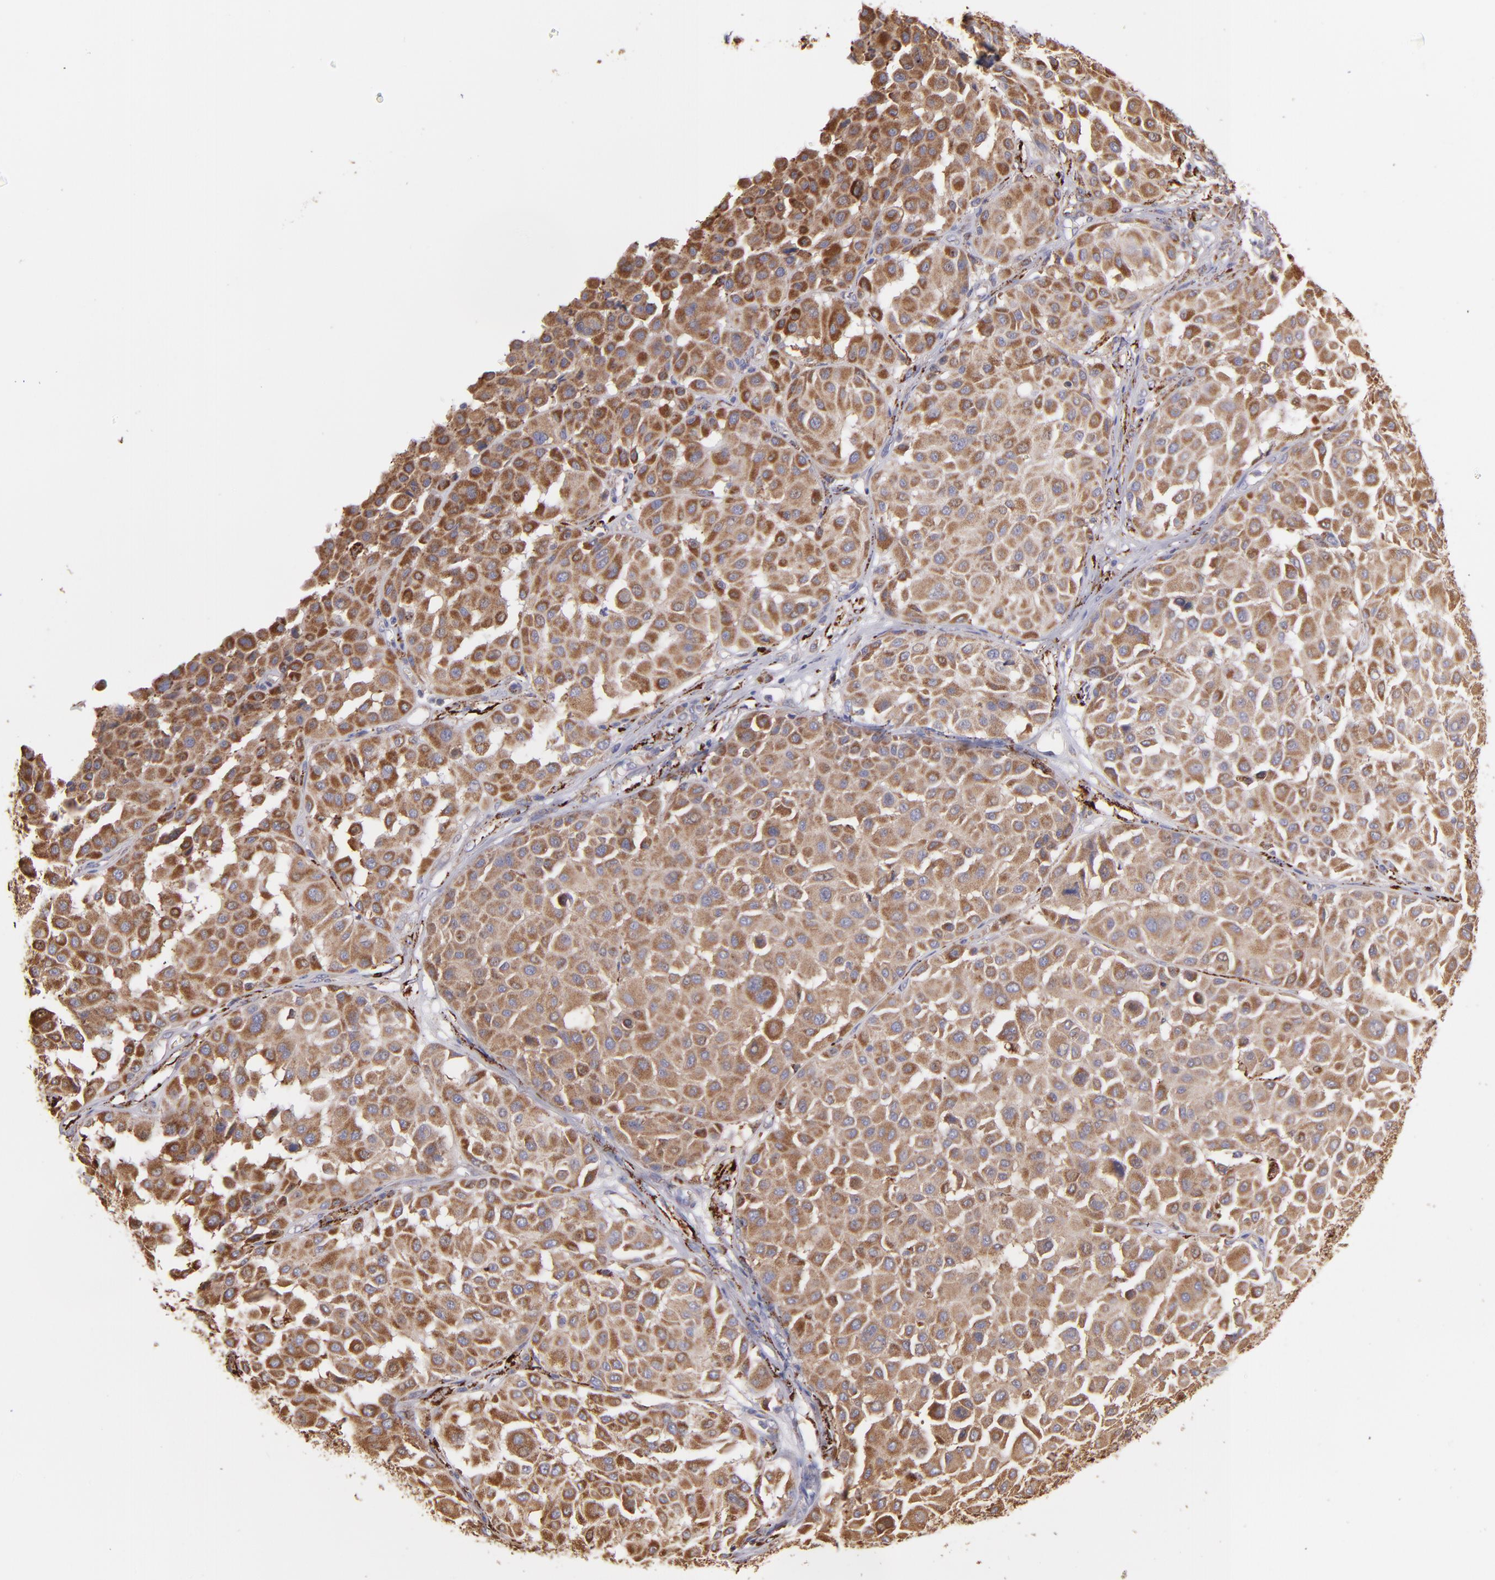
{"staining": {"intensity": "moderate", "quantity": ">75%", "location": "cytoplasmic/membranous"}, "tissue": "melanoma", "cell_type": "Tumor cells", "image_type": "cancer", "snomed": [{"axis": "morphology", "description": "Malignant melanoma, Metastatic site"}, {"axis": "topography", "description": "Soft tissue"}], "caption": "The immunohistochemical stain labels moderate cytoplasmic/membranous positivity in tumor cells of malignant melanoma (metastatic site) tissue.", "gene": "MAOB", "patient": {"sex": "male", "age": 41}}